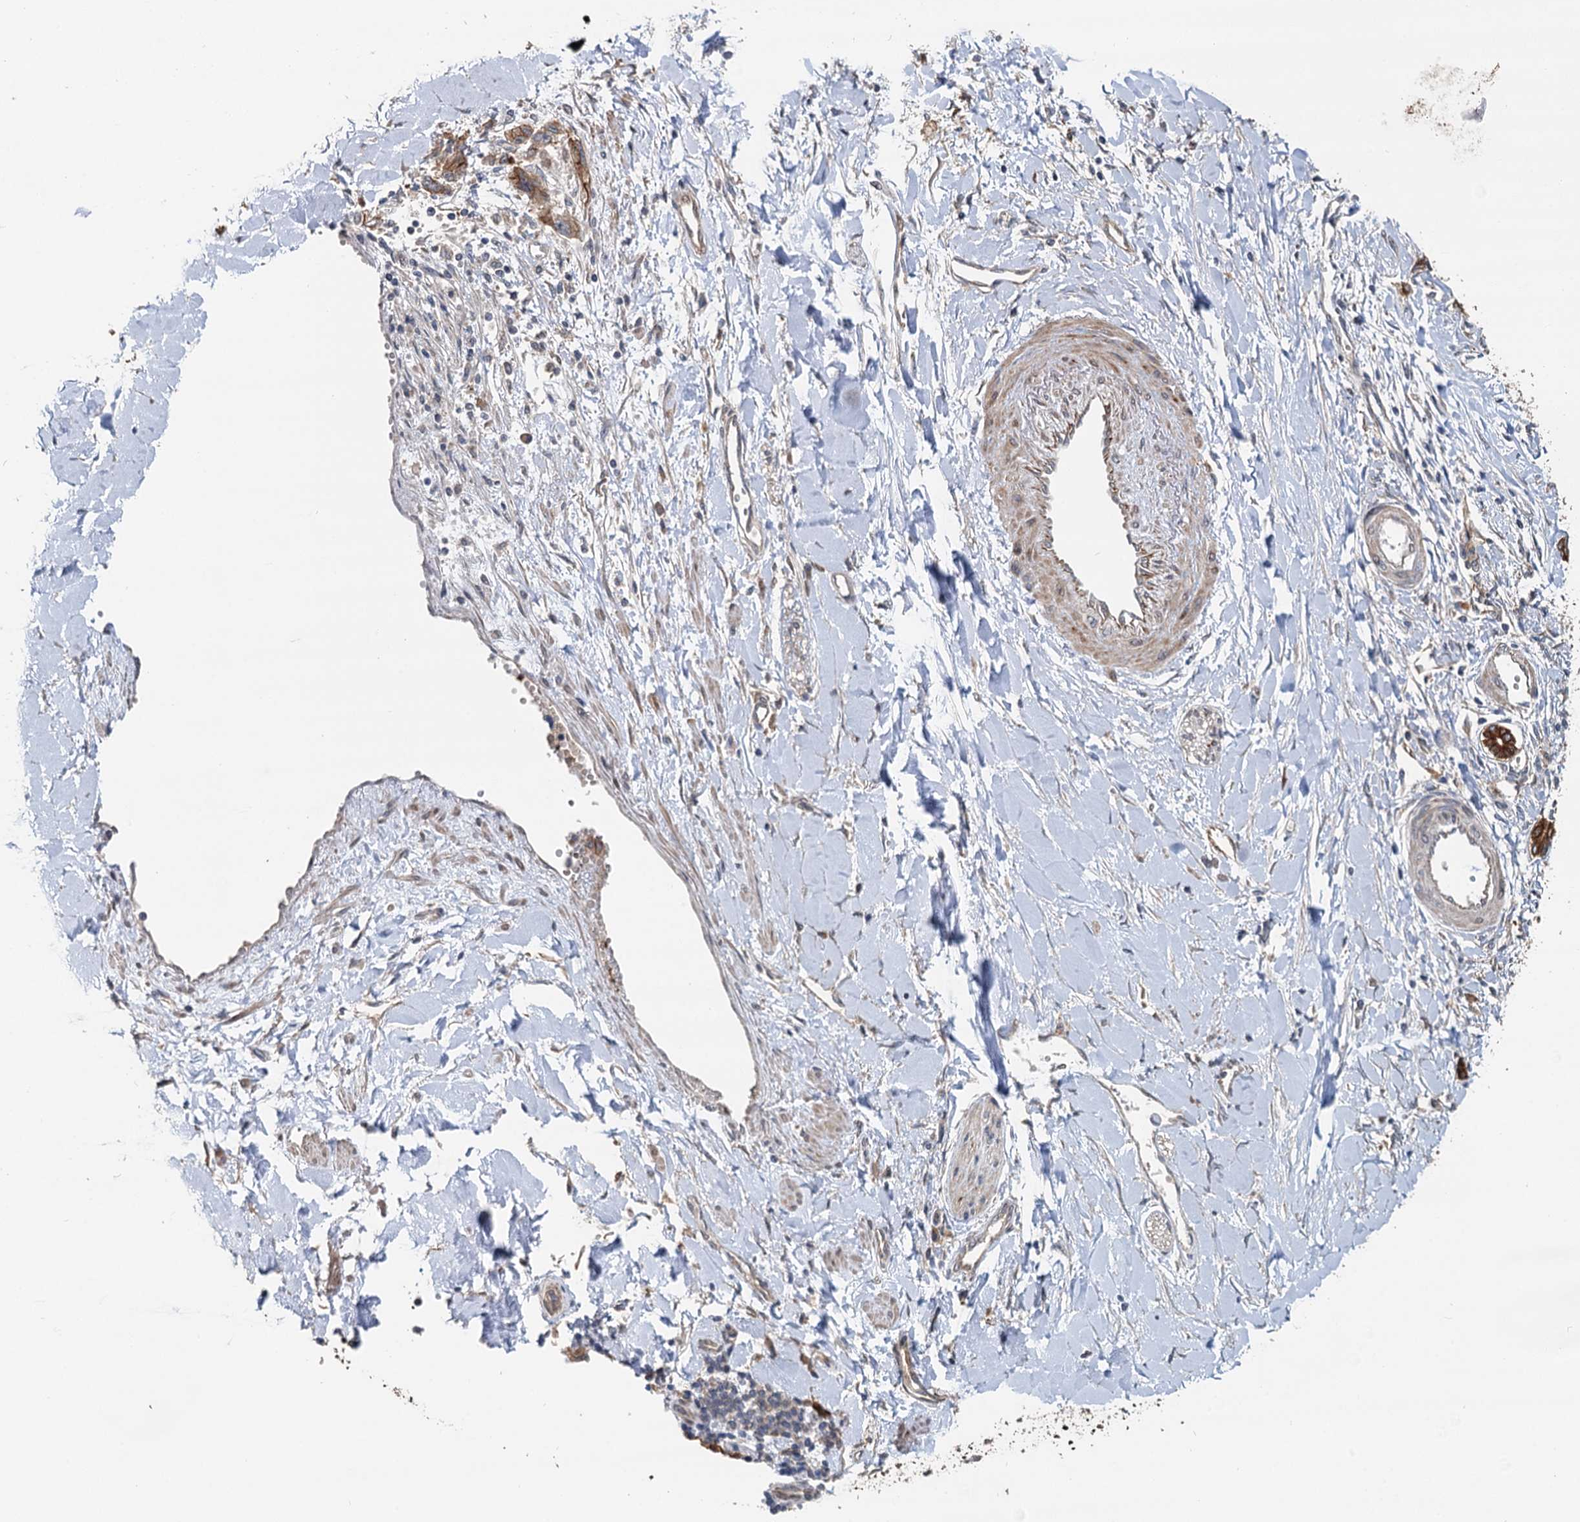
{"staining": {"intensity": "moderate", "quantity": ">75%", "location": "cytoplasmic/membranous"}, "tissue": "liver cancer", "cell_type": "Tumor cells", "image_type": "cancer", "snomed": [{"axis": "morphology", "description": "Cholangiocarcinoma"}, {"axis": "topography", "description": "Liver"}], "caption": "Immunohistochemistry staining of cholangiocarcinoma (liver), which demonstrates medium levels of moderate cytoplasmic/membranous positivity in about >75% of tumor cells indicating moderate cytoplasmic/membranous protein expression. The staining was performed using DAB (3,3'-diaminobenzidine) (brown) for protein detection and nuclei were counterstained in hematoxylin (blue).", "gene": "LRRK2", "patient": {"sex": "male", "age": 59}}